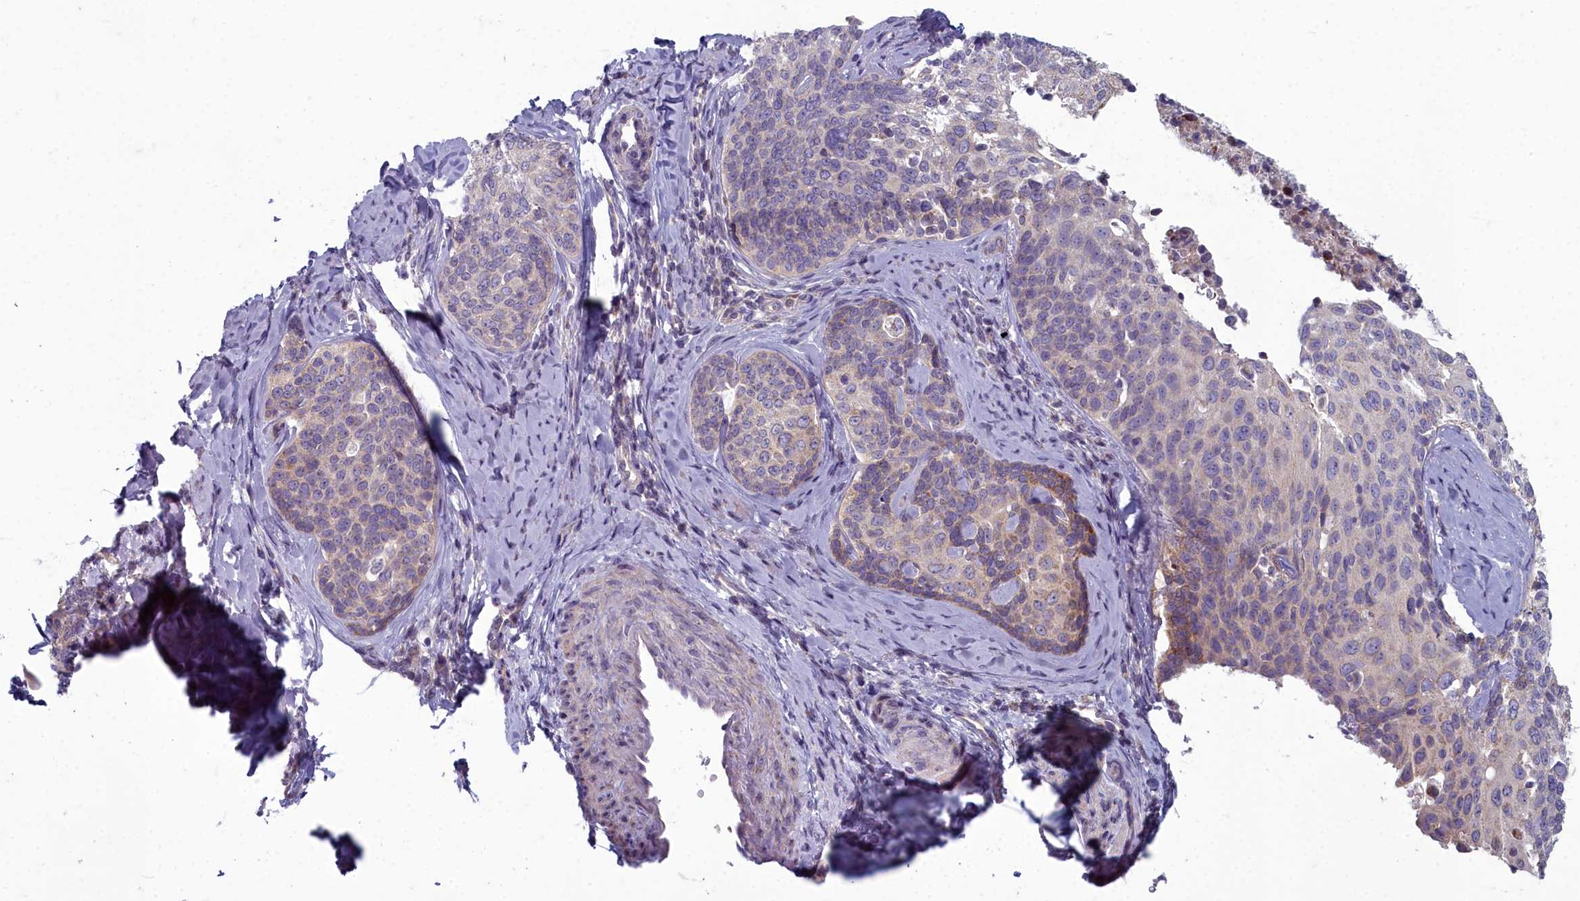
{"staining": {"intensity": "weak", "quantity": "<25%", "location": "cytoplasmic/membranous"}, "tissue": "cervical cancer", "cell_type": "Tumor cells", "image_type": "cancer", "snomed": [{"axis": "morphology", "description": "Squamous cell carcinoma, NOS"}, {"axis": "topography", "description": "Cervix"}], "caption": "Image shows no significant protein expression in tumor cells of cervical squamous cell carcinoma. Nuclei are stained in blue.", "gene": "INSYN2A", "patient": {"sex": "female", "age": 50}}